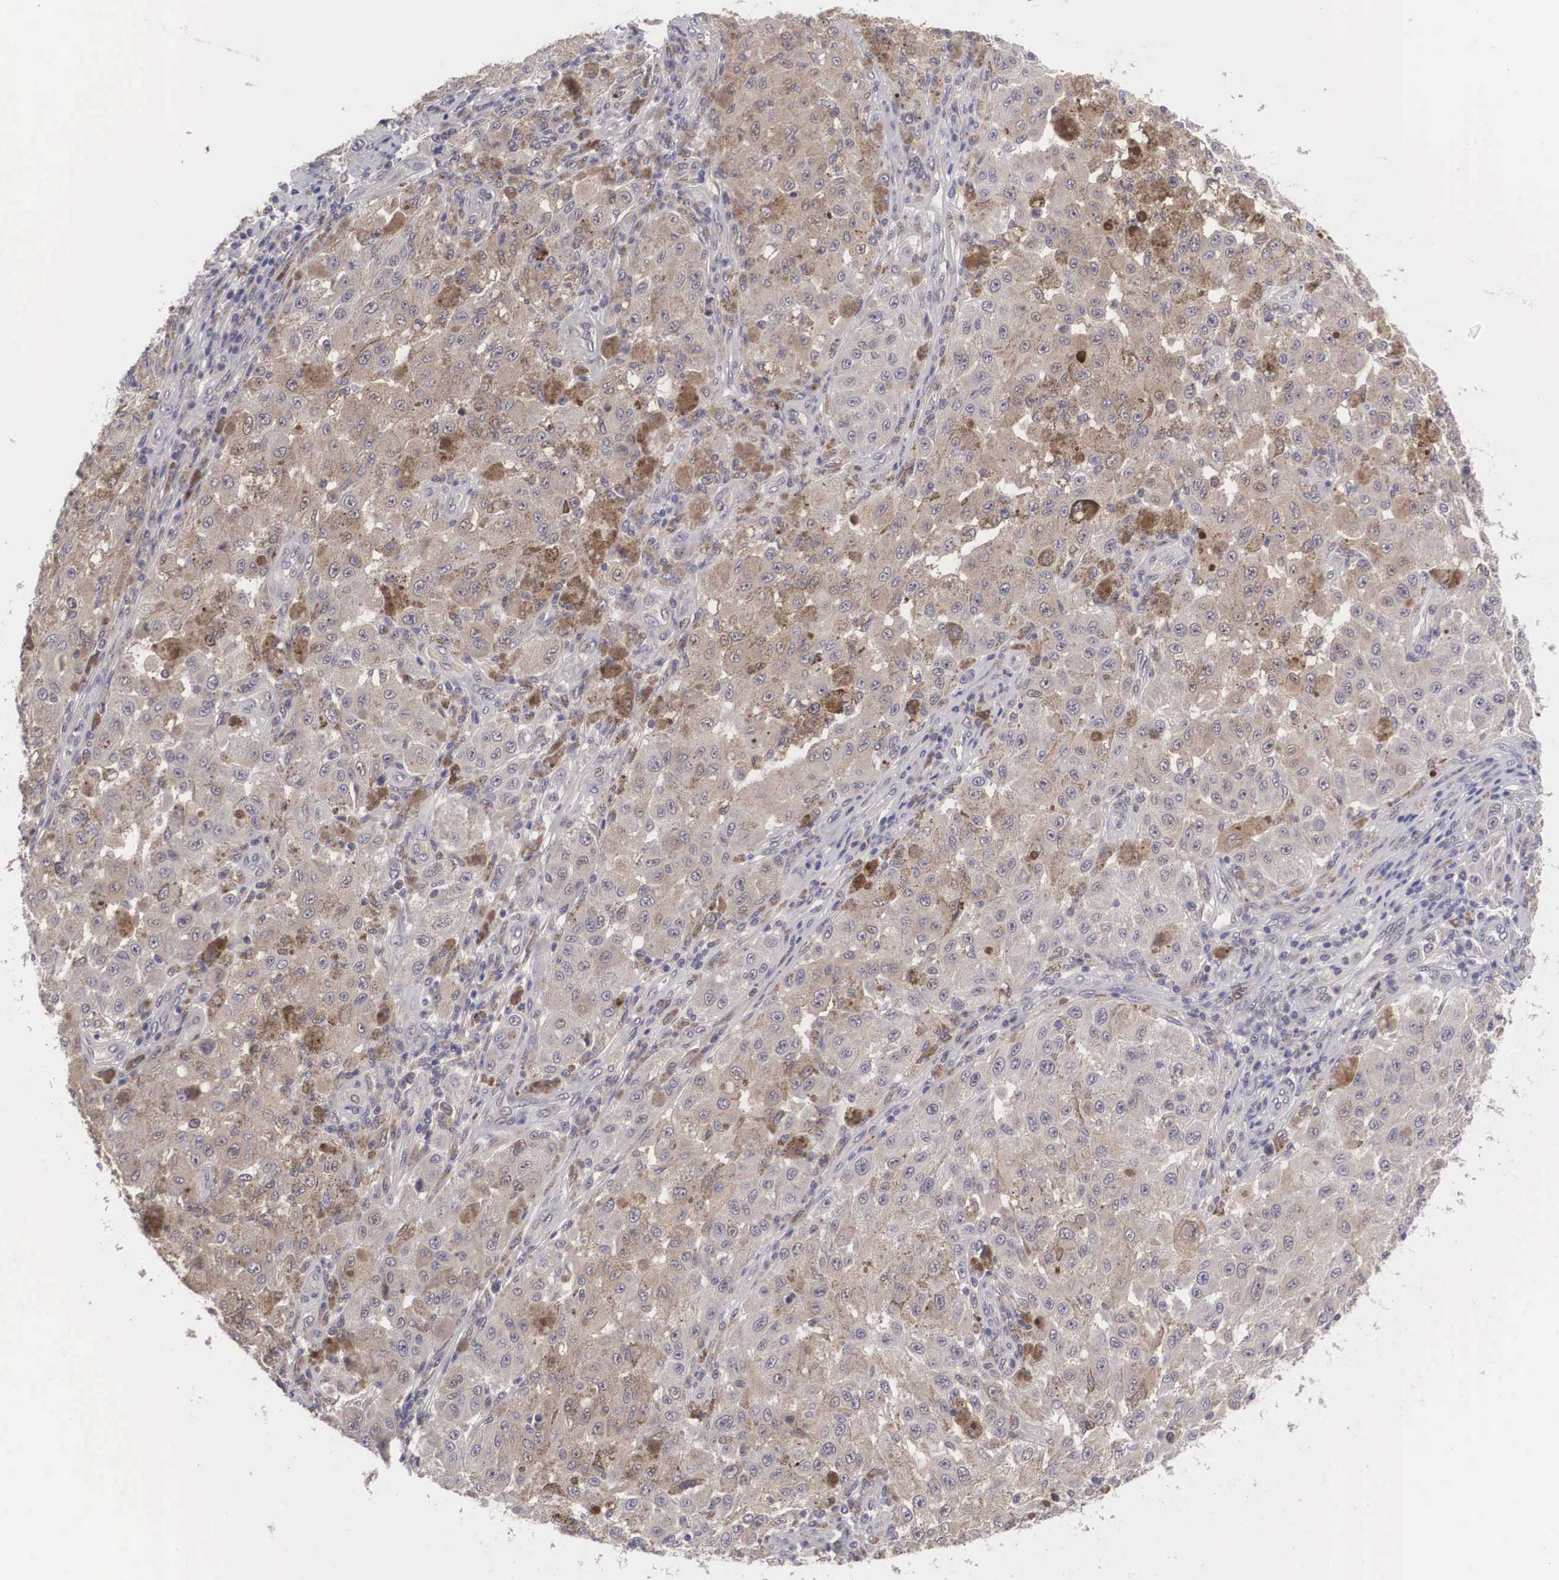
{"staining": {"intensity": "weak", "quantity": ">75%", "location": "cytoplasmic/membranous"}, "tissue": "melanoma", "cell_type": "Tumor cells", "image_type": "cancer", "snomed": [{"axis": "morphology", "description": "Malignant melanoma, NOS"}, {"axis": "topography", "description": "Skin"}], "caption": "The histopathology image displays staining of melanoma, revealing weak cytoplasmic/membranous protein expression (brown color) within tumor cells.", "gene": "NINL", "patient": {"sex": "female", "age": 64}}